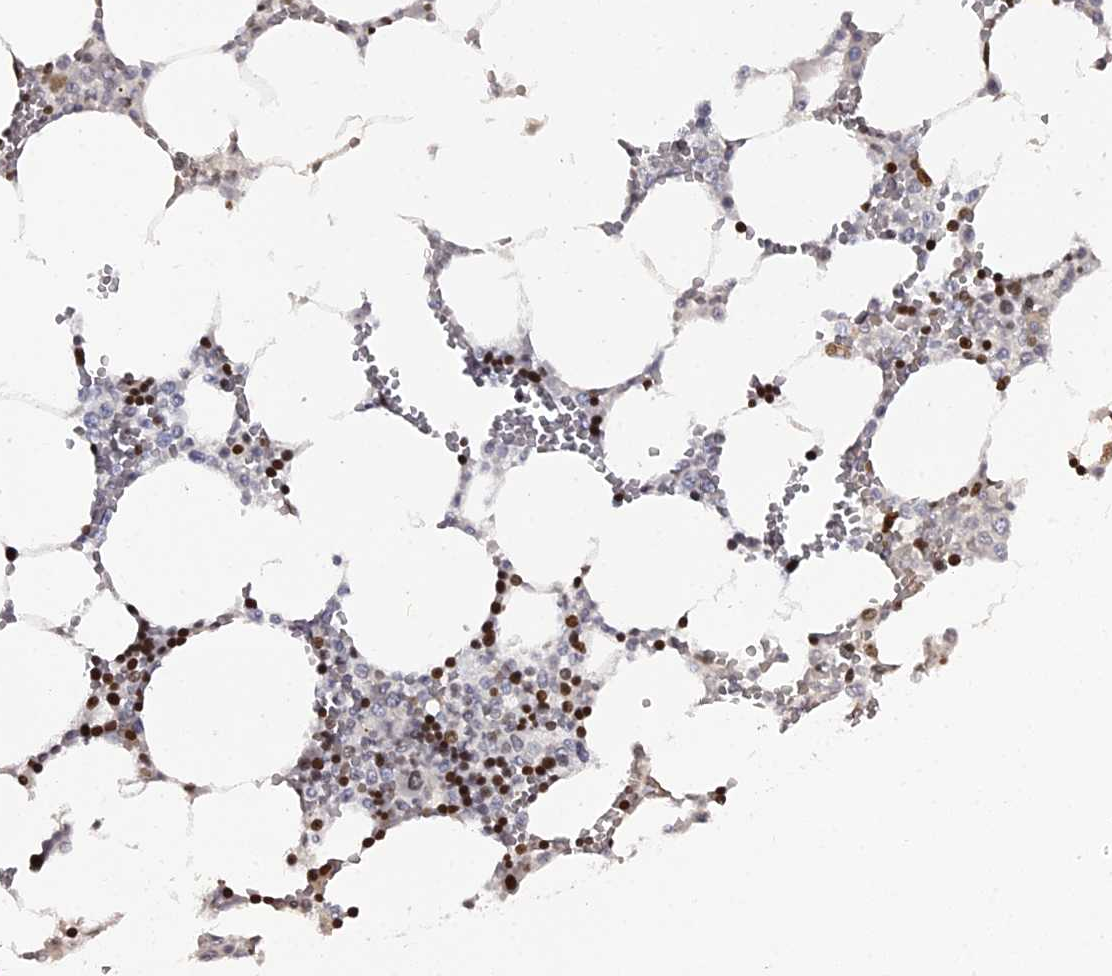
{"staining": {"intensity": "strong", "quantity": "25%-75%", "location": "nuclear"}, "tissue": "bone marrow", "cell_type": "Hematopoietic cells", "image_type": "normal", "snomed": [{"axis": "morphology", "description": "Normal tissue, NOS"}, {"axis": "topography", "description": "Bone marrow"}], "caption": "This photomicrograph exhibits immunohistochemistry (IHC) staining of unremarkable bone marrow, with high strong nuclear positivity in approximately 25%-75% of hematopoietic cells.", "gene": "MYNN", "patient": {"sex": "male", "age": 64}}